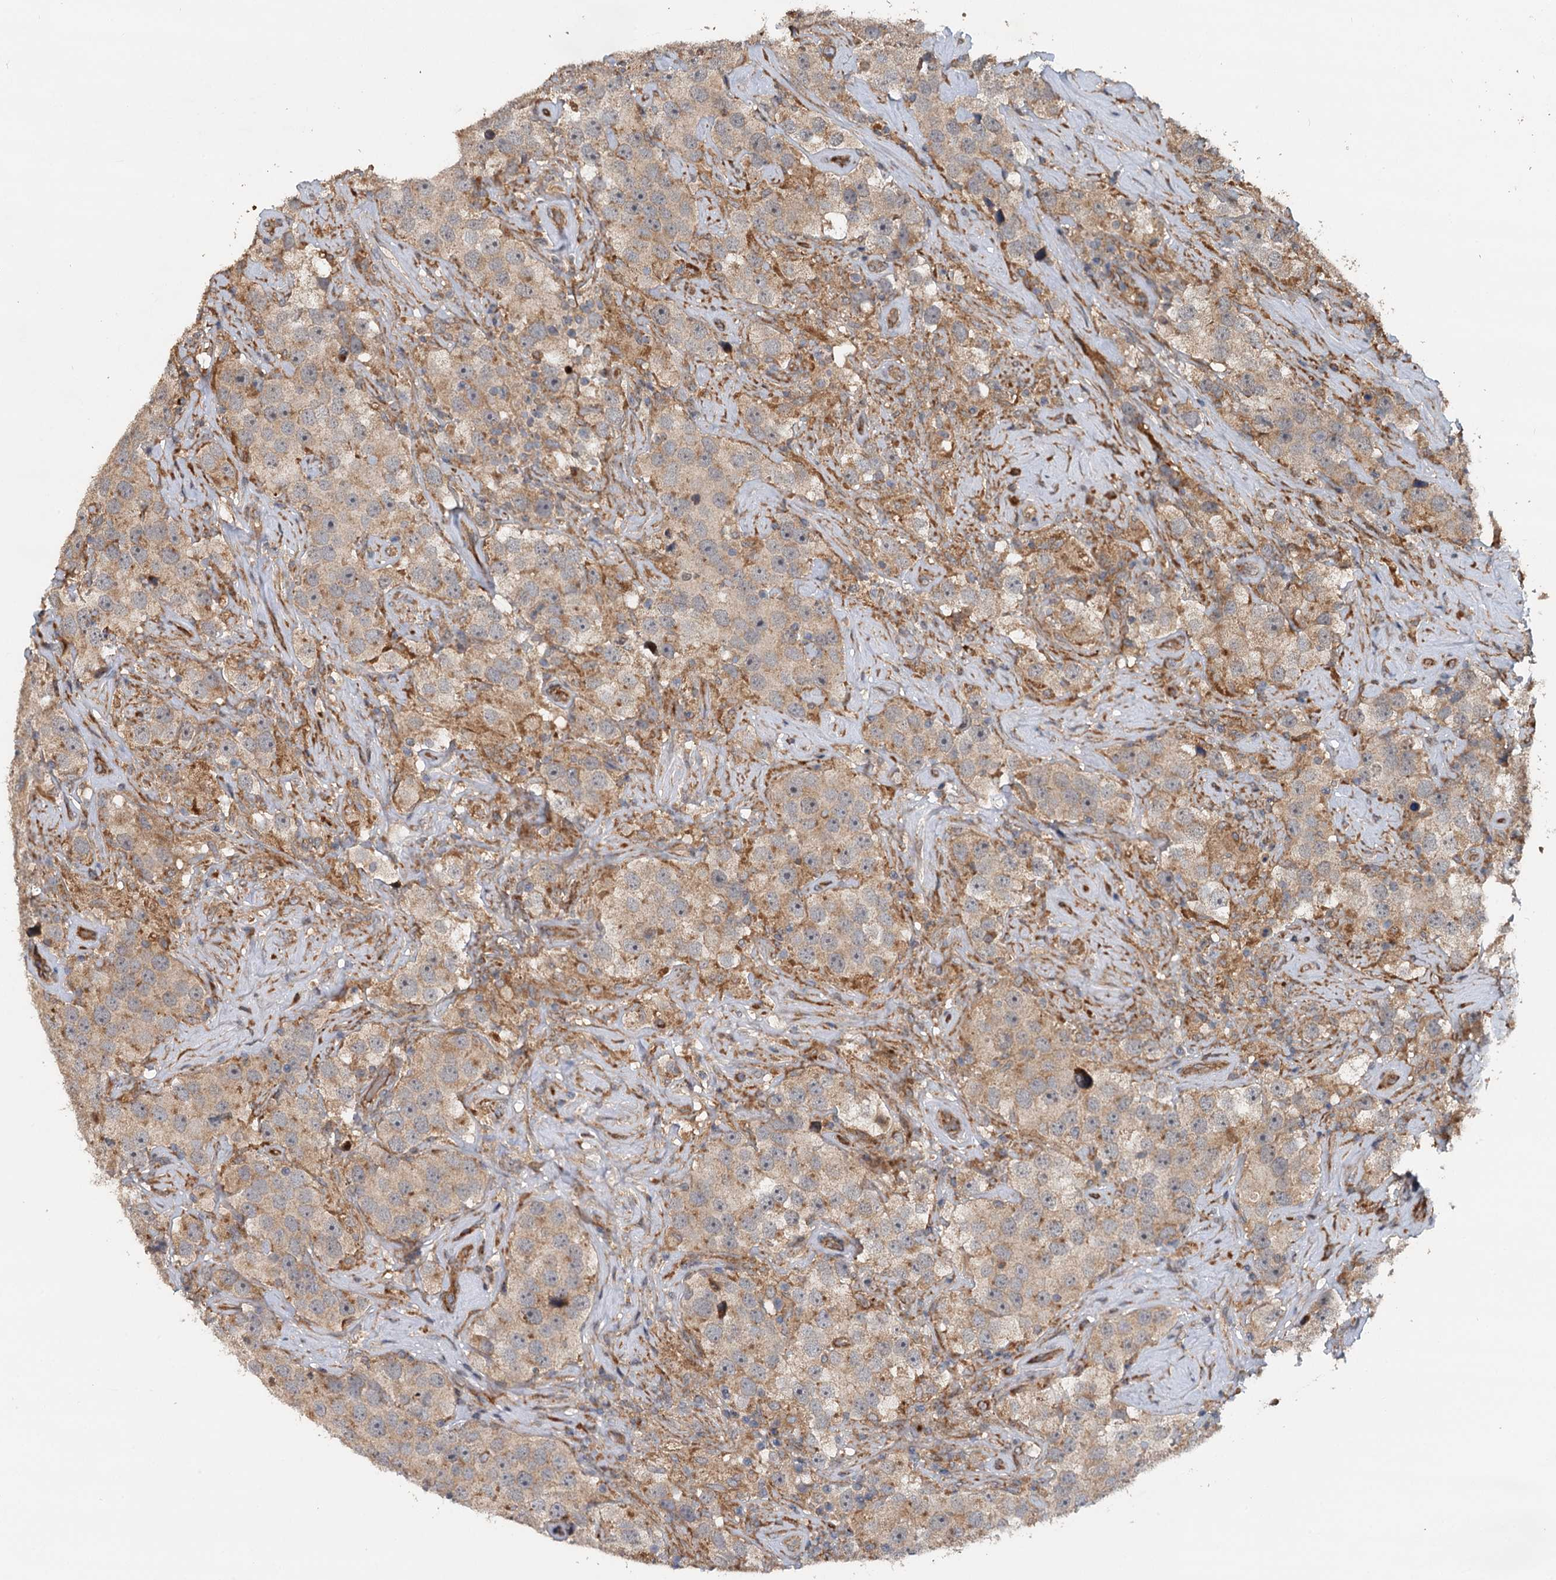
{"staining": {"intensity": "weak", "quantity": ">75%", "location": "cytoplasmic/membranous"}, "tissue": "testis cancer", "cell_type": "Tumor cells", "image_type": "cancer", "snomed": [{"axis": "morphology", "description": "Seminoma, NOS"}, {"axis": "topography", "description": "Testis"}], "caption": "Weak cytoplasmic/membranous staining for a protein is identified in about >75% of tumor cells of seminoma (testis) using immunohistochemistry (IHC).", "gene": "LRRK2", "patient": {"sex": "male", "age": 49}}